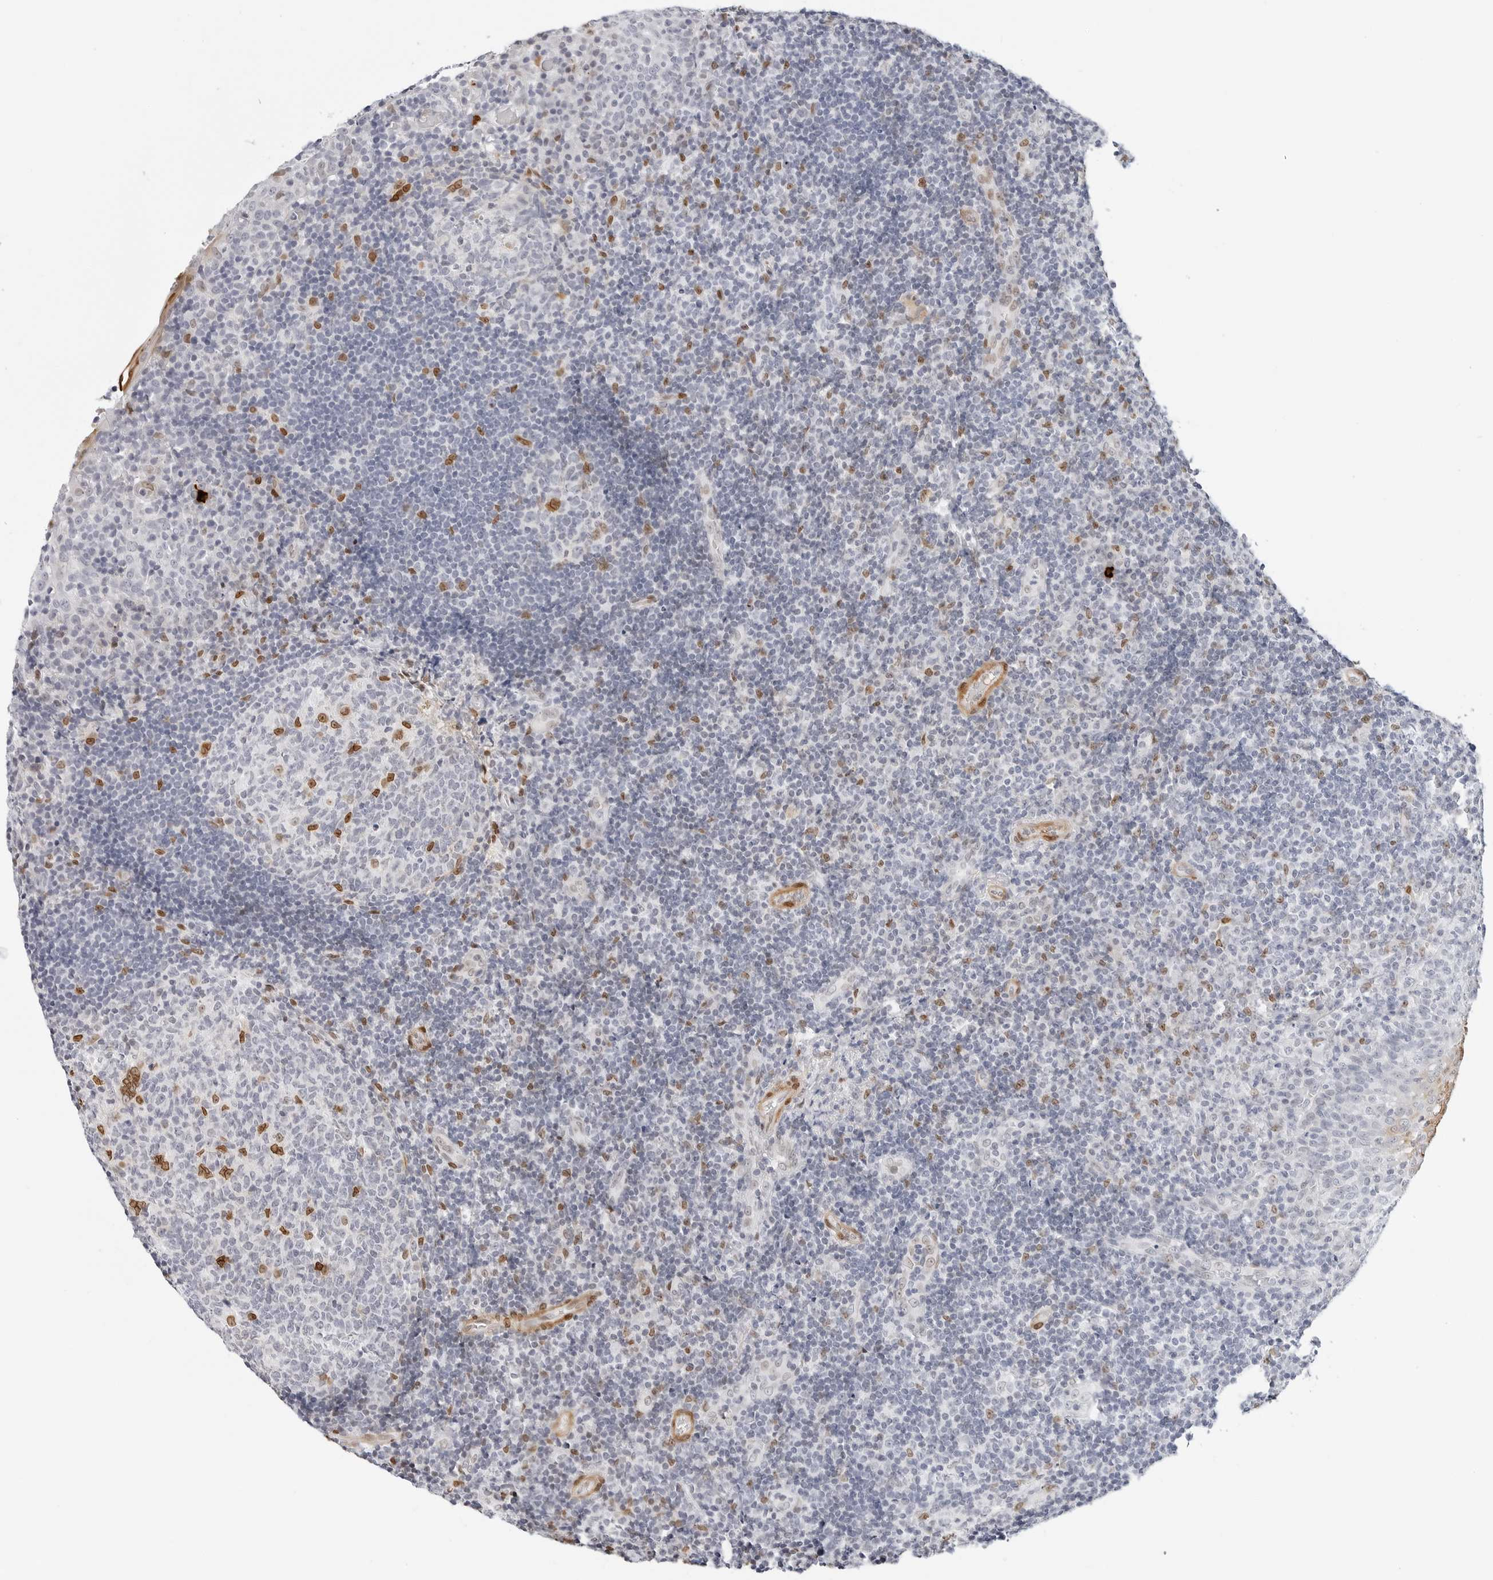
{"staining": {"intensity": "moderate", "quantity": "<25%", "location": "nuclear"}, "tissue": "tonsil", "cell_type": "Germinal center cells", "image_type": "normal", "snomed": [{"axis": "morphology", "description": "Normal tissue, NOS"}, {"axis": "topography", "description": "Tonsil"}], "caption": "Immunohistochemical staining of normal human tonsil reveals <25% levels of moderate nuclear protein expression in about <25% of germinal center cells. (DAB (3,3'-diaminobenzidine) = brown stain, brightfield microscopy at high magnification).", "gene": "SPIDR", "patient": {"sex": "female", "age": 40}}